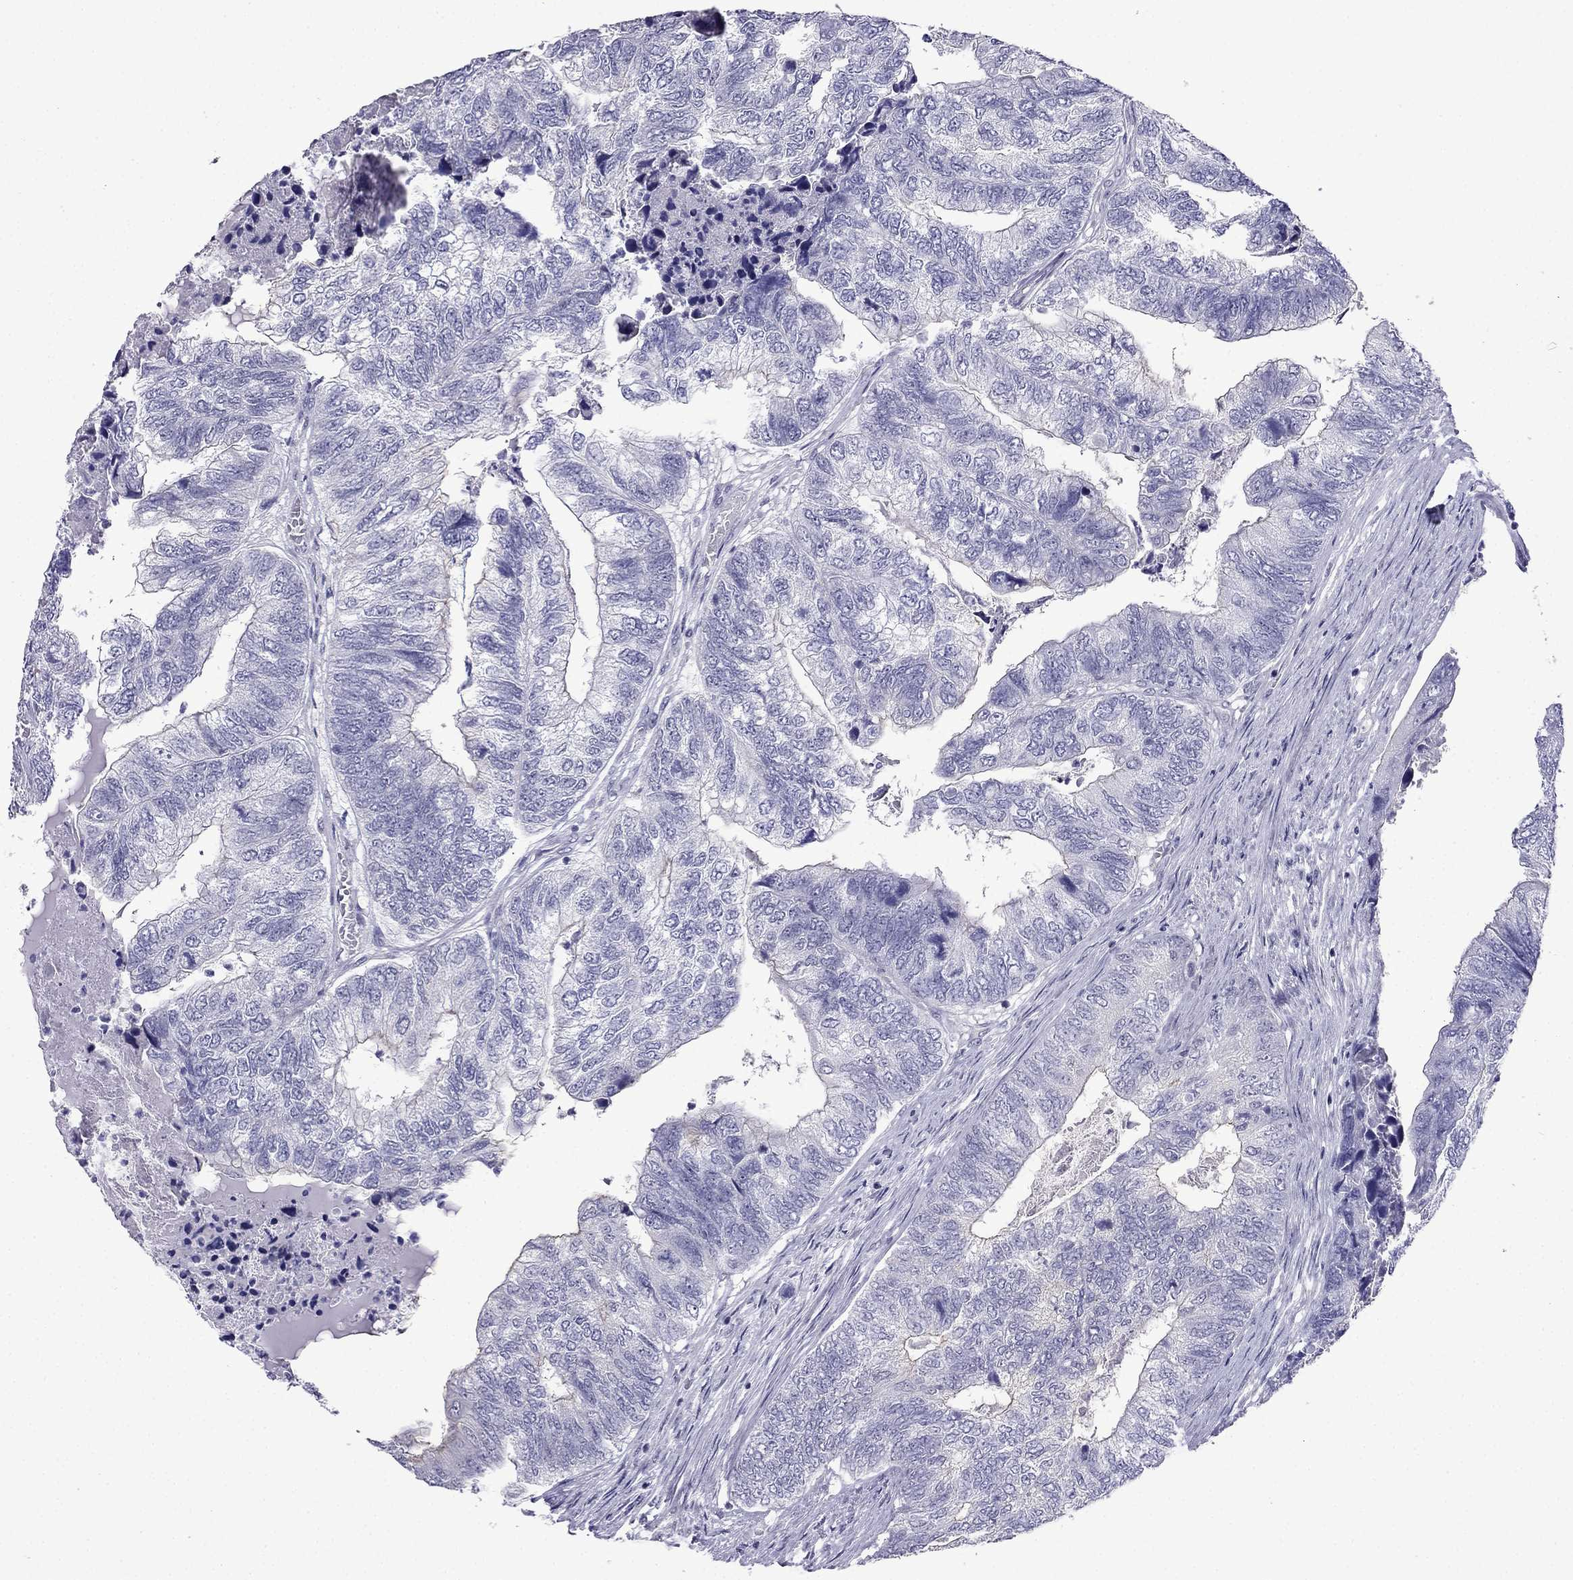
{"staining": {"intensity": "negative", "quantity": "none", "location": "none"}, "tissue": "colorectal cancer", "cell_type": "Tumor cells", "image_type": "cancer", "snomed": [{"axis": "morphology", "description": "Adenocarcinoma, NOS"}, {"axis": "topography", "description": "Colon"}], "caption": "The photomicrograph reveals no staining of tumor cells in colorectal cancer (adenocarcinoma).", "gene": "POM121L12", "patient": {"sex": "female", "age": 67}}